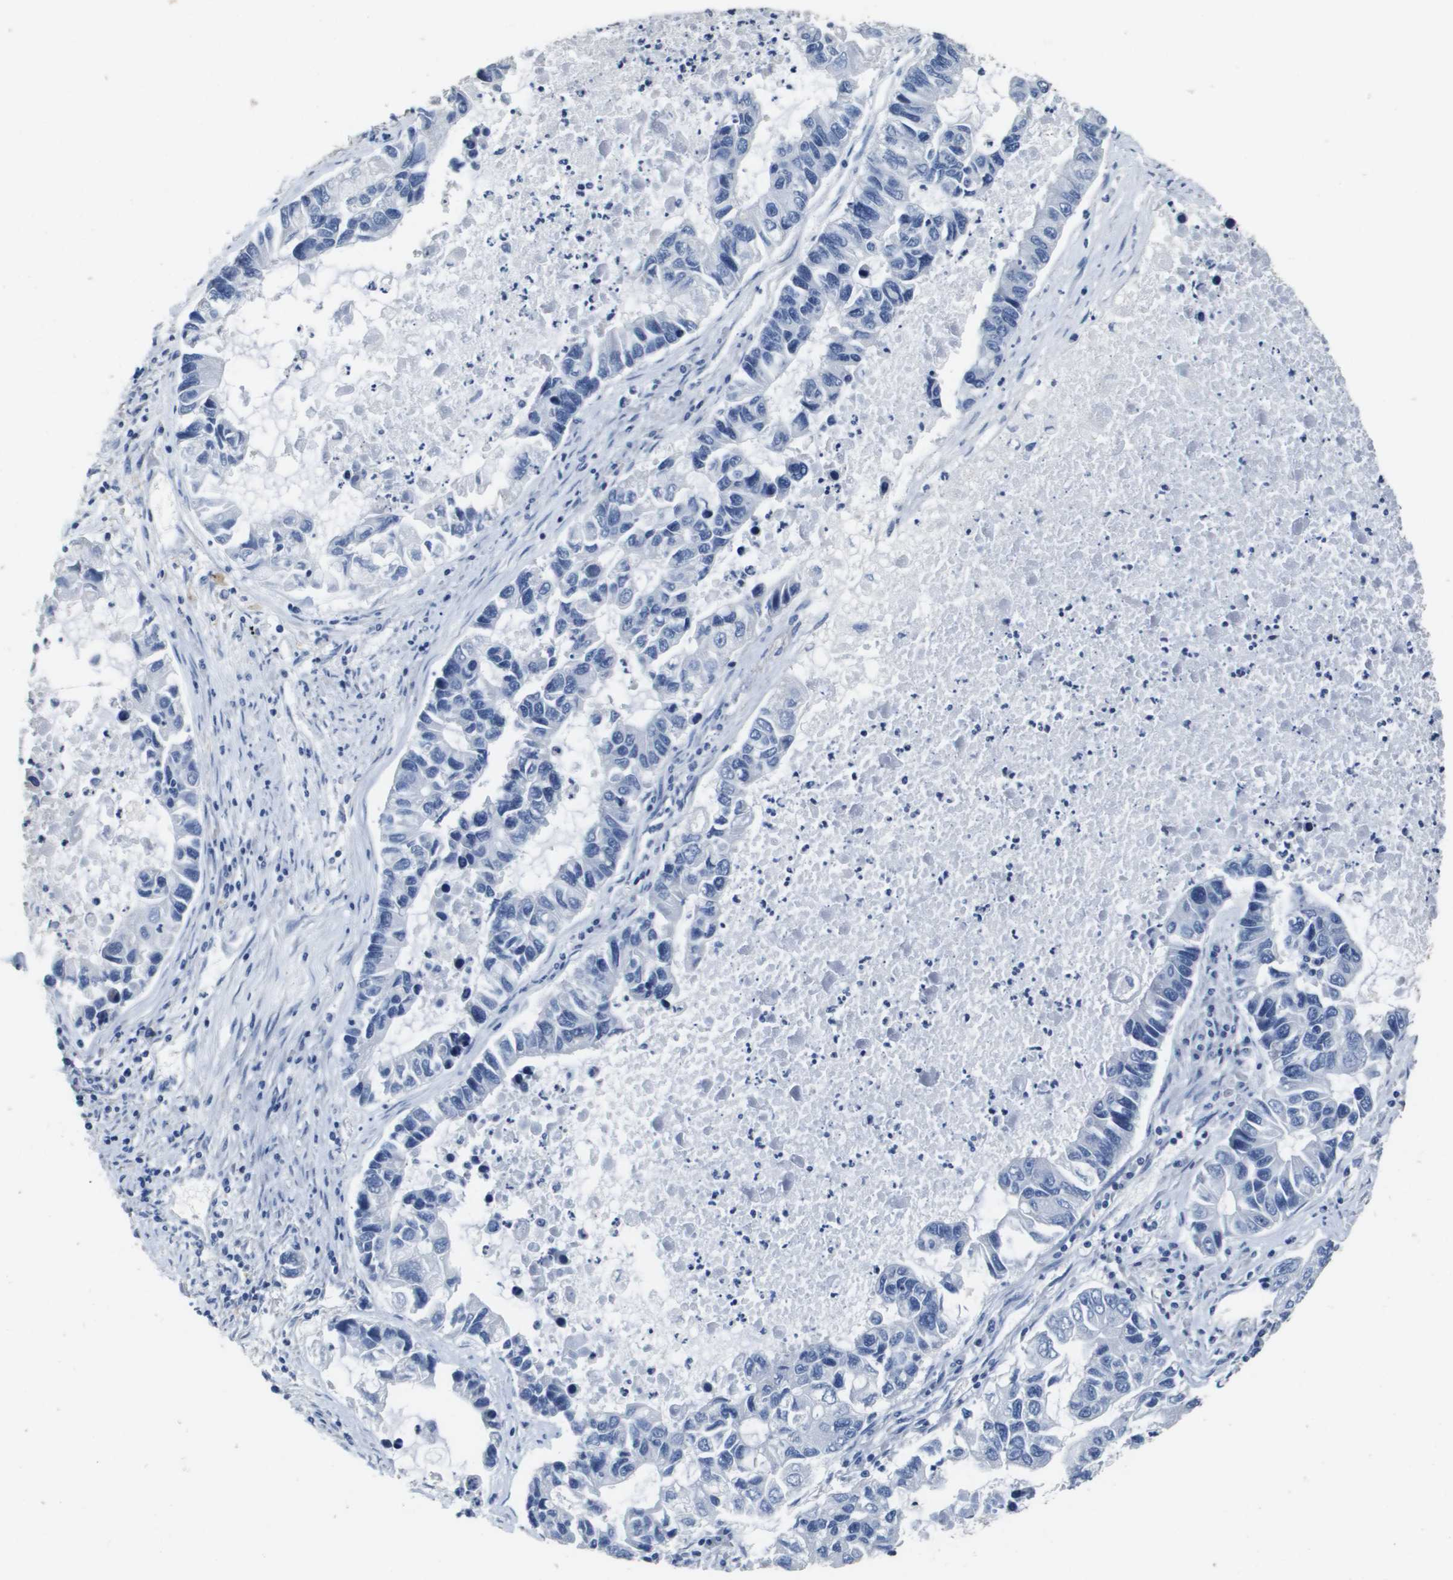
{"staining": {"intensity": "negative", "quantity": "none", "location": "none"}, "tissue": "lung cancer", "cell_type": "Tumor cells", "image_type": "cancer", "snomed": [{"axis": "morphology", "description": "Adenocarcinoma, NOS"}, {"axis": "topography", "description": "Lung"}], "caption": "Lung cancer was stained to show a protein in brown. There is no significant positivity in tumor cells. The staining was performed using DAB (3,3'-diaminobenzidine) to visualize the protein expression in brown, while the nuclei were stained in blue with hematoxylin (Magnification: 20x).", "gene": "MT3", "patient": {"sex": "female", "age": 51}}